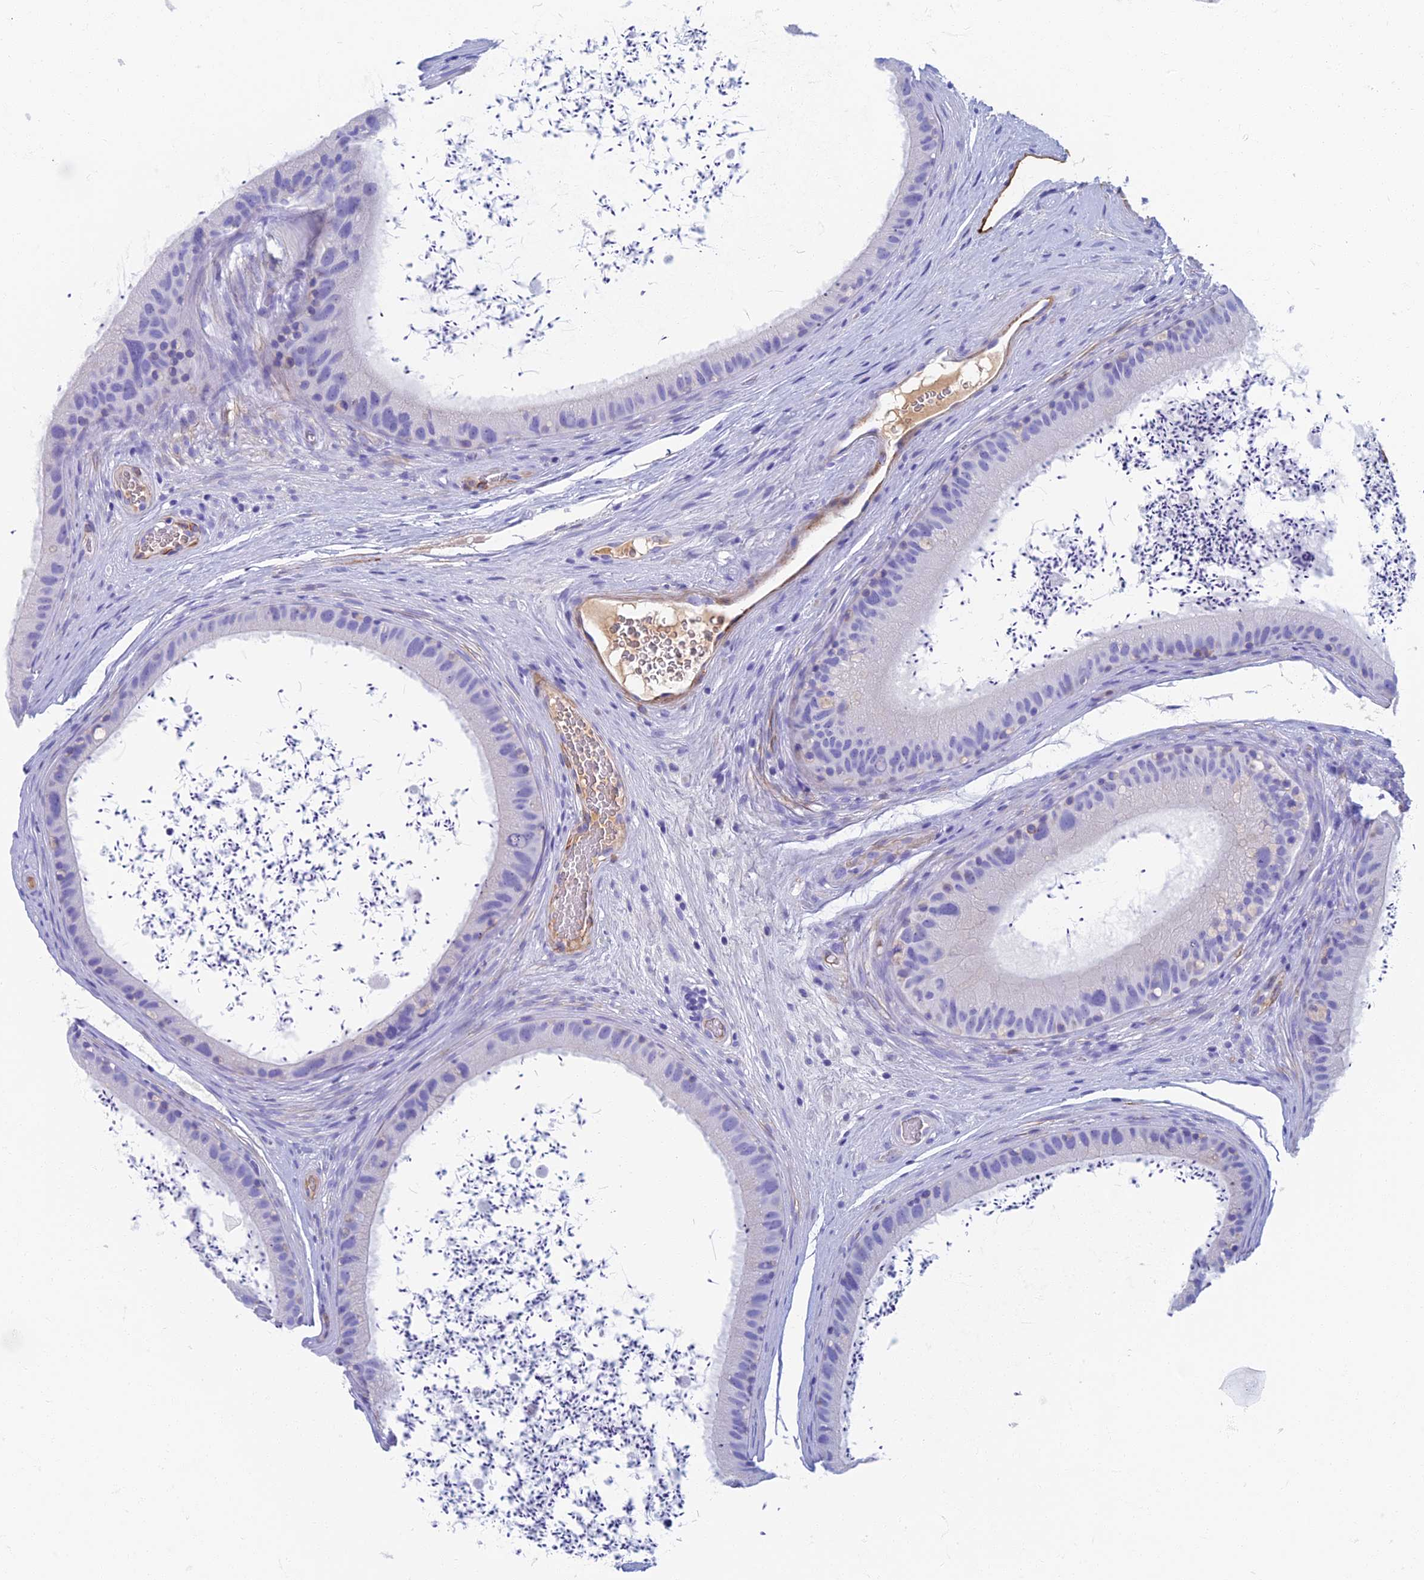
{"staining": {"intensity": "negative", "quantity": "none", "location": "none"}, "tissue": "epididymis", "cell_type": "Glandular cells", "image_type": "normal", "snomed": [{"axis": "morphology", "description": "Normal tissue, NOS"}, {"axis": "topography", "description": "Epididymis, spermatic cord, NOS"}], "caption": "This image is of unremarkable epididymis stained with IHC to label a protein in brown with the nuclei are counter-stained blue. There is no positivity in glandular cells.", "gene": "ETFRF1", "patient": {"sex": "male", "age": 50}}